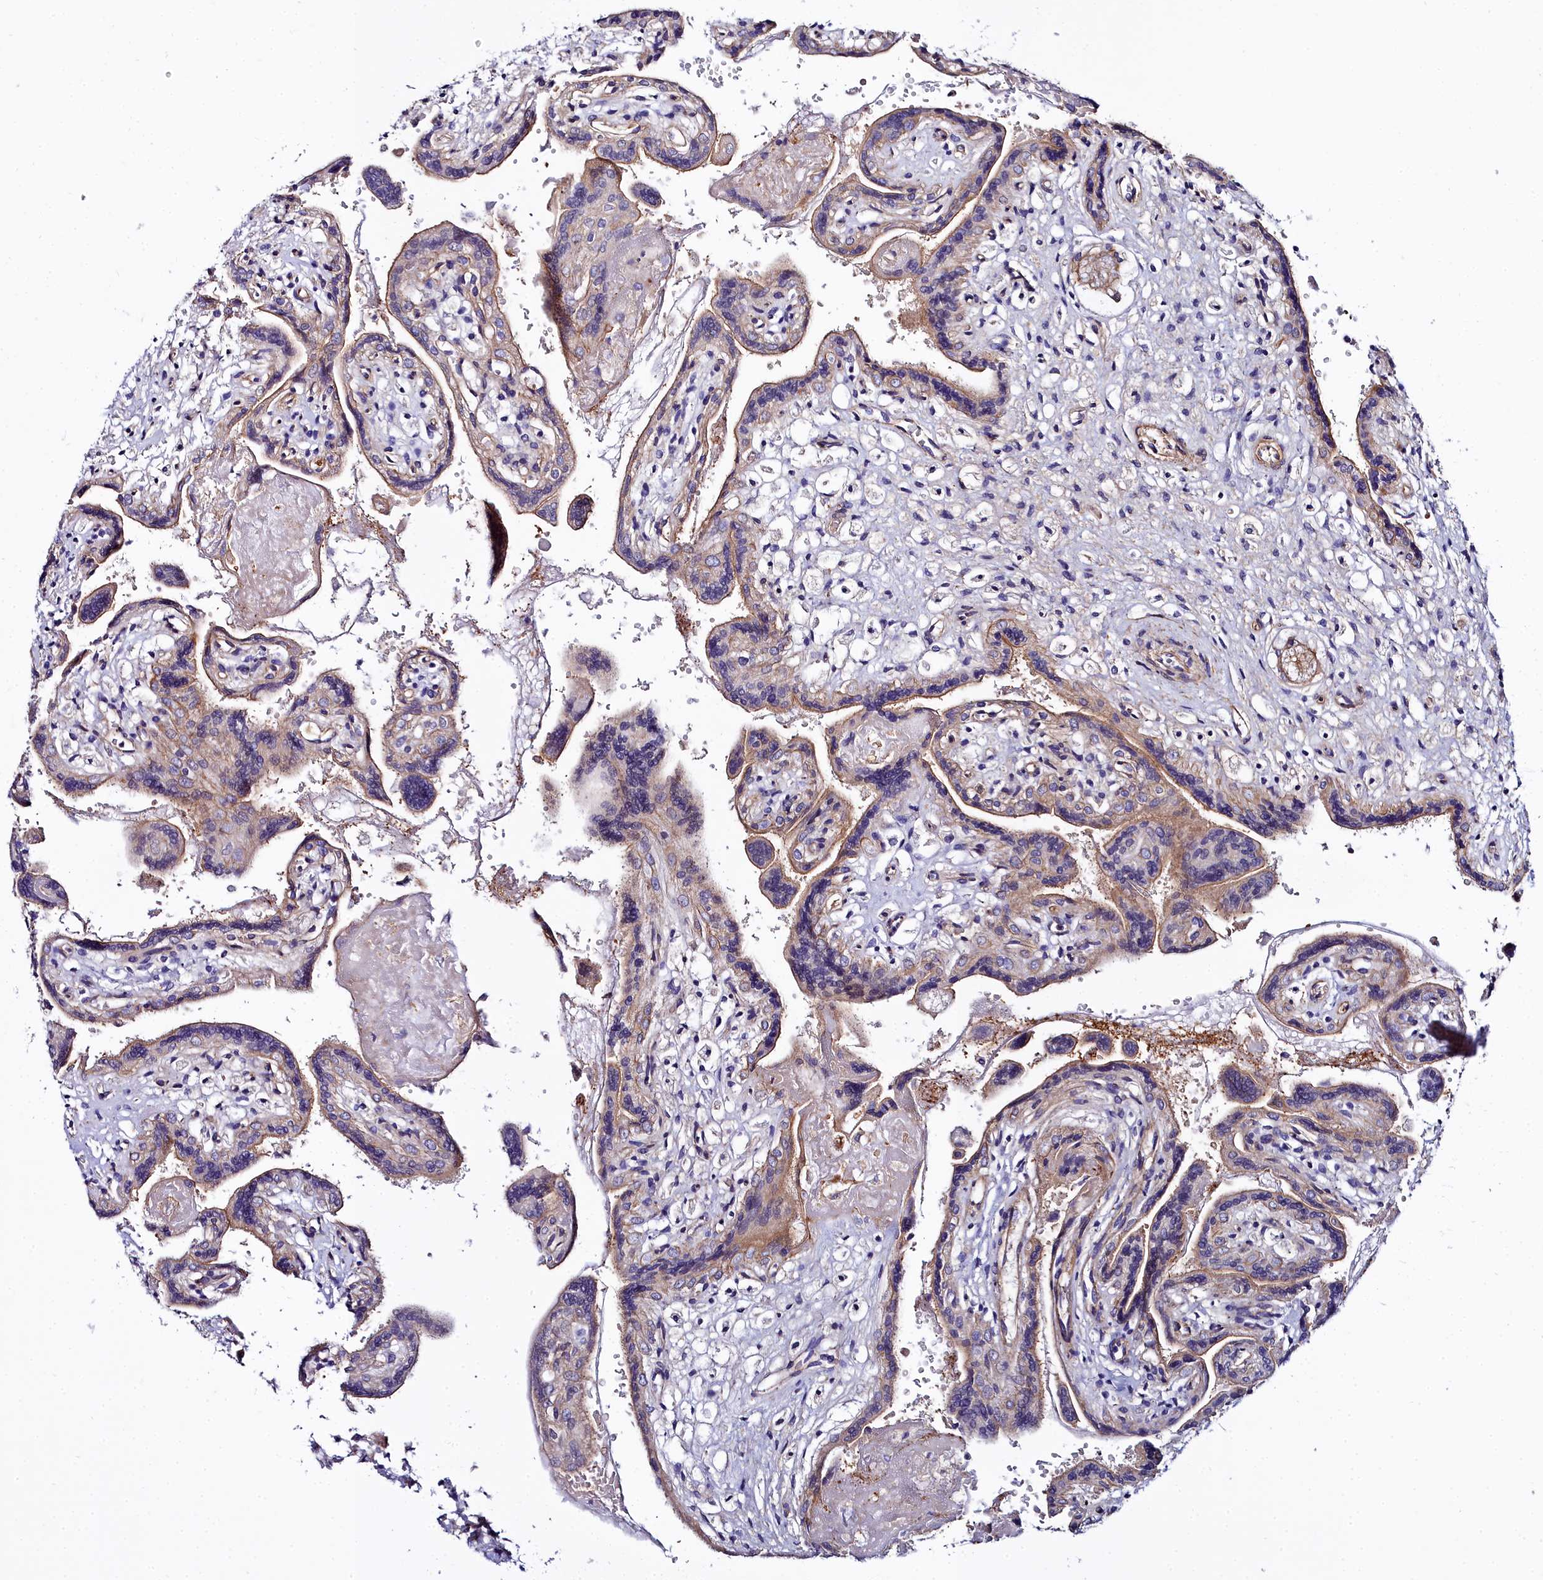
{"staining": {"intensity": "weak", "quantity": "<25%", "location": "cytoplasmic/membranous"}, "tissue": "placenta", "cell_type": "Decidual cells", "image_type": "normal", "snomed": [{"axis": "morphology", "description": "Normal tissue, NOS"}, {"axis": "topography", "description": "Placenta"}], "caption": "IHC of normal human placenta shows no expression in decidual cells. (DAB (3,3'-diaminobenzidine) IHC visualized using brightfield microscopy, high magnification).", "gene": "FADS3", "patient": {"sex": "female", "age": 37}}